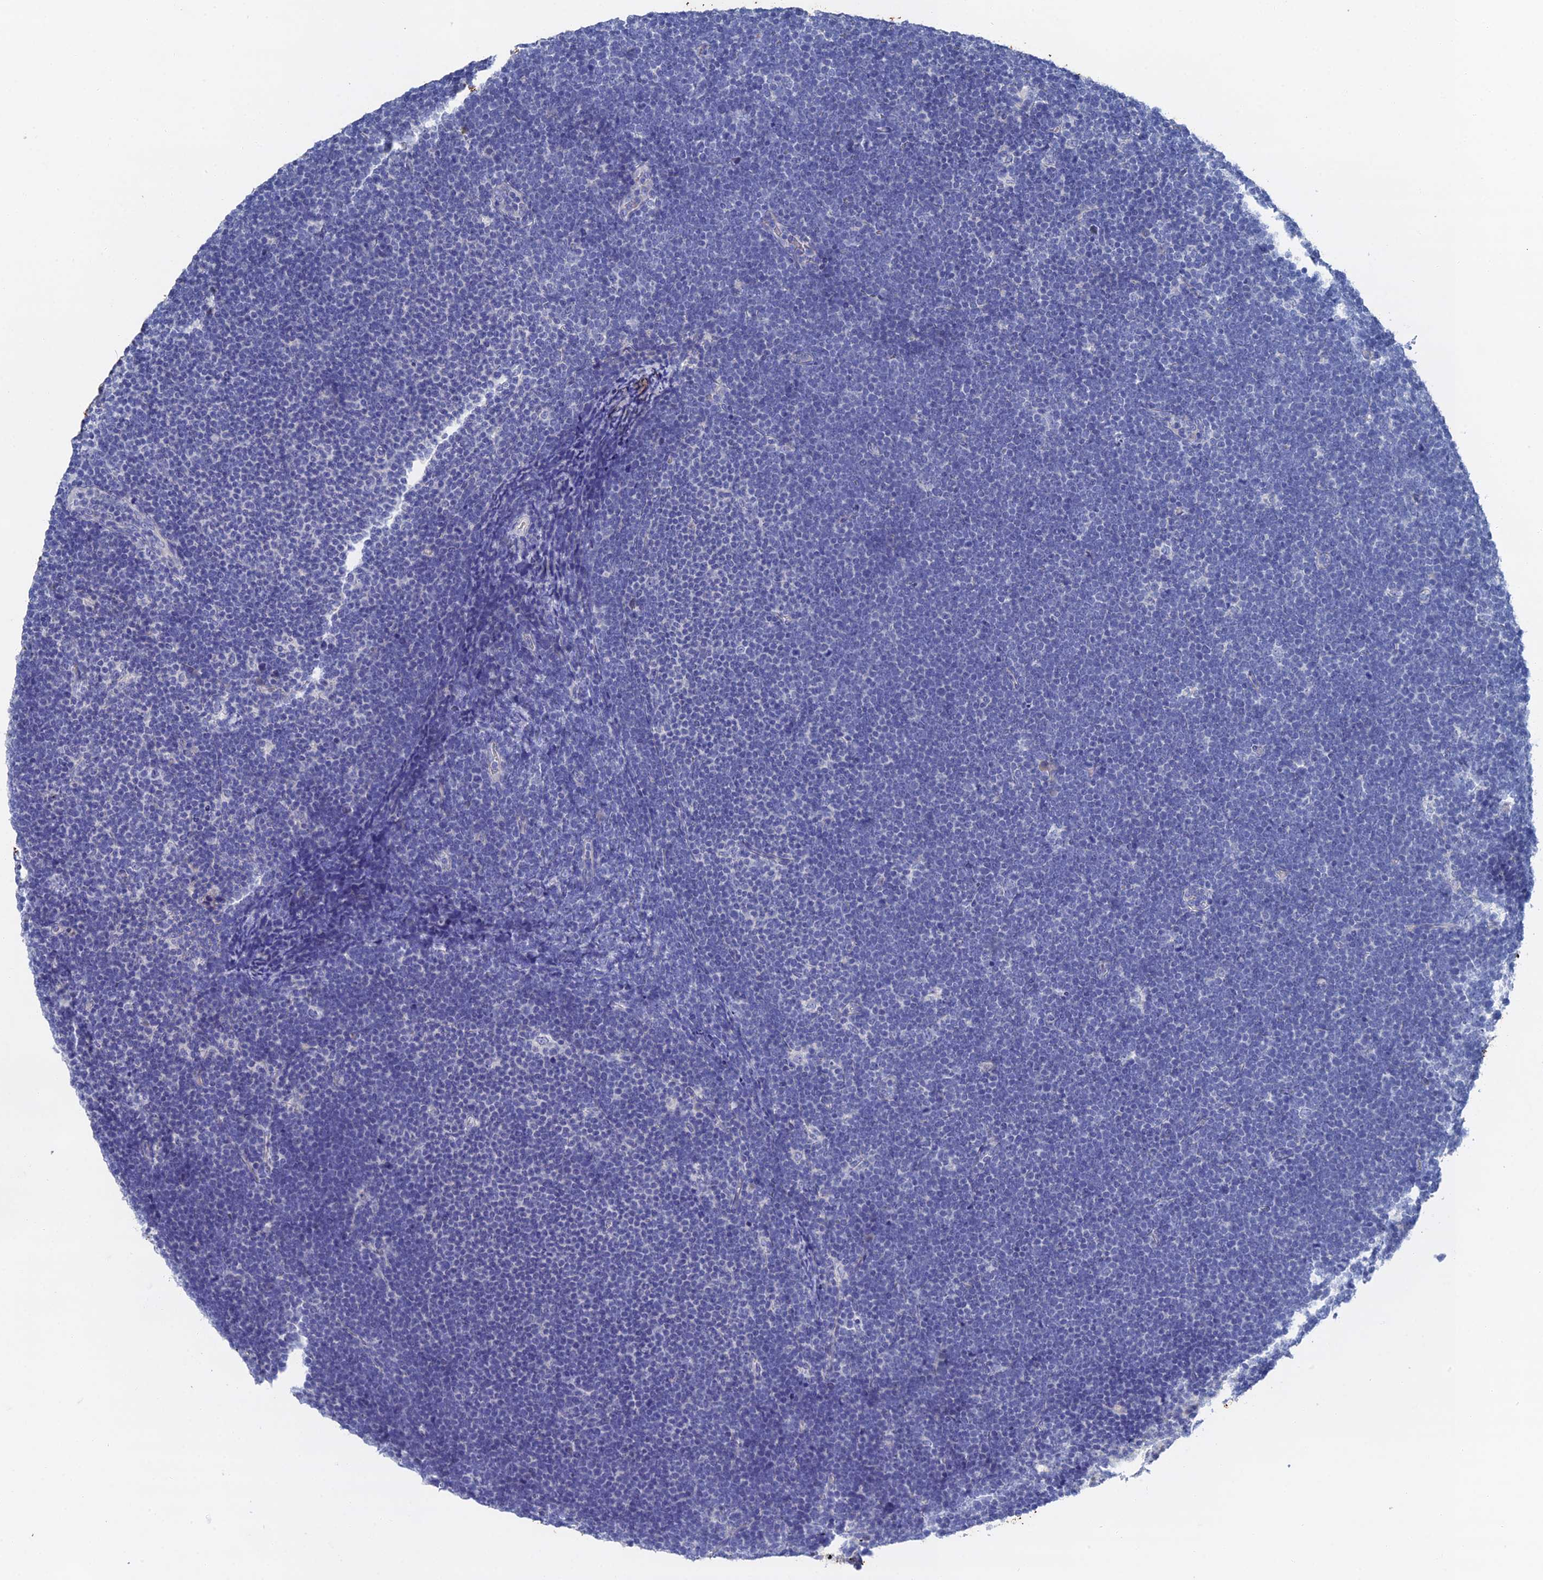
{"staining": {"intensity": "negative", "quantity": "none", "location": "none"}, "tissue": "lymphoma", "cell_type": "Tumor cells", "image_type": "cancer", "snomed": [{"axis": "morphology", "description": "Malignant lymphoma, non-Hodgkin's type, High grade"}, {"axis": "topography", "description": "Lymph node"}], "caption": "This is a micrograph of immunohistochemistry staining of lymphoma, which shows no positivity in tumor cells.", "gene": "GFAP", "patient": {"sex": "male", "age": 13}}